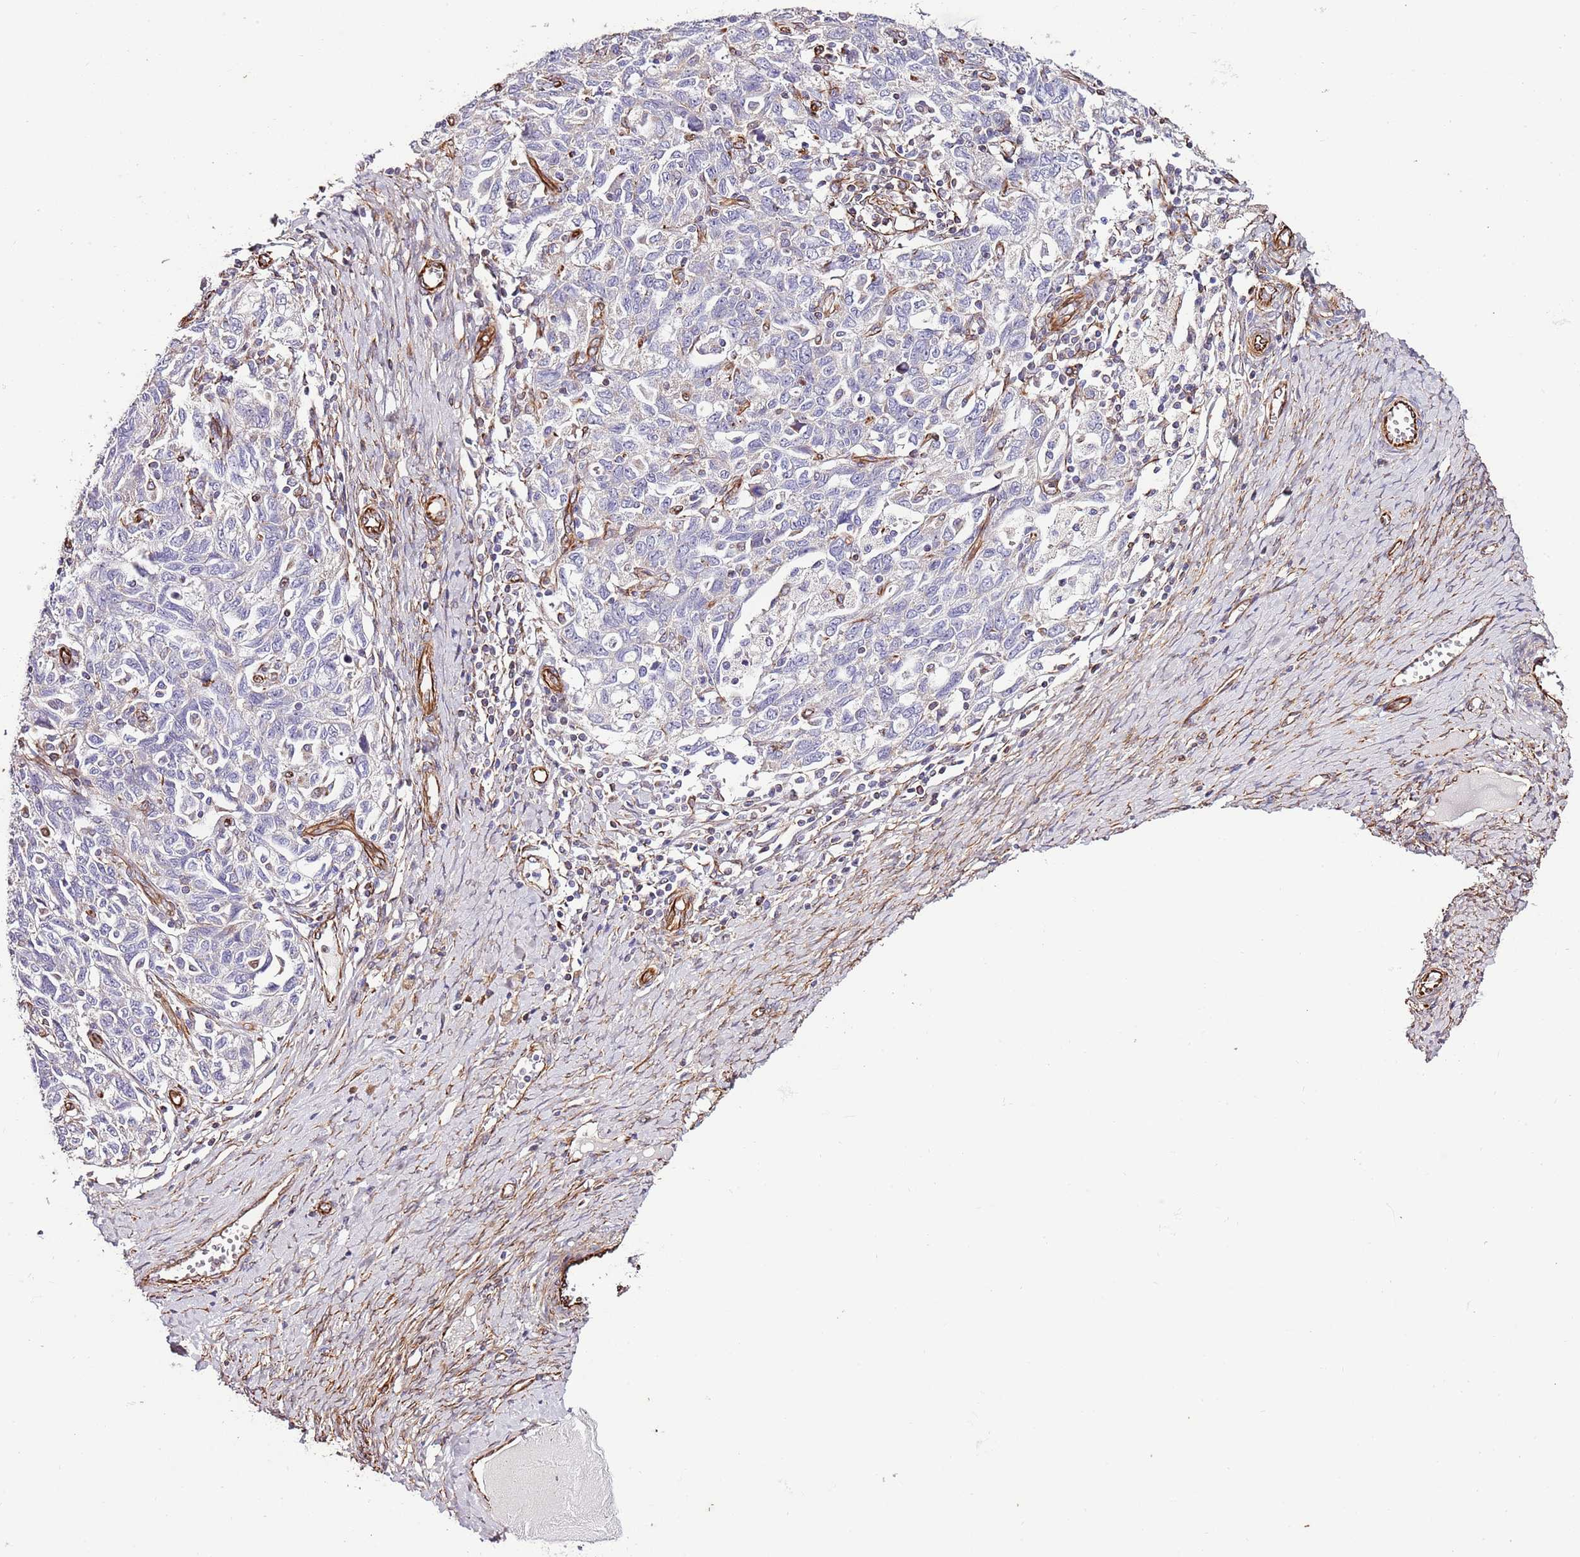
{"staining": {"intensity": "negative", "quantity": "none", "location": "none"}, "tissue": "ovarian cancer", "cell_type": "Tumor cells", "image_type": "cancer", "snomed": [{"axis": "morphology", "description": "Carcinoma, NOS"}, {"axis": "morphology", "description": "Cystadenocarcinoma, serous, NOS"}, {"axis": "topography", "description": "Ovary"}], "caption": "Image shows no significant protein staining in tumor cells of carcinoma (ovarian).", "gene": "ZNF786", "patient": {"sex": "female", "age": 69}}